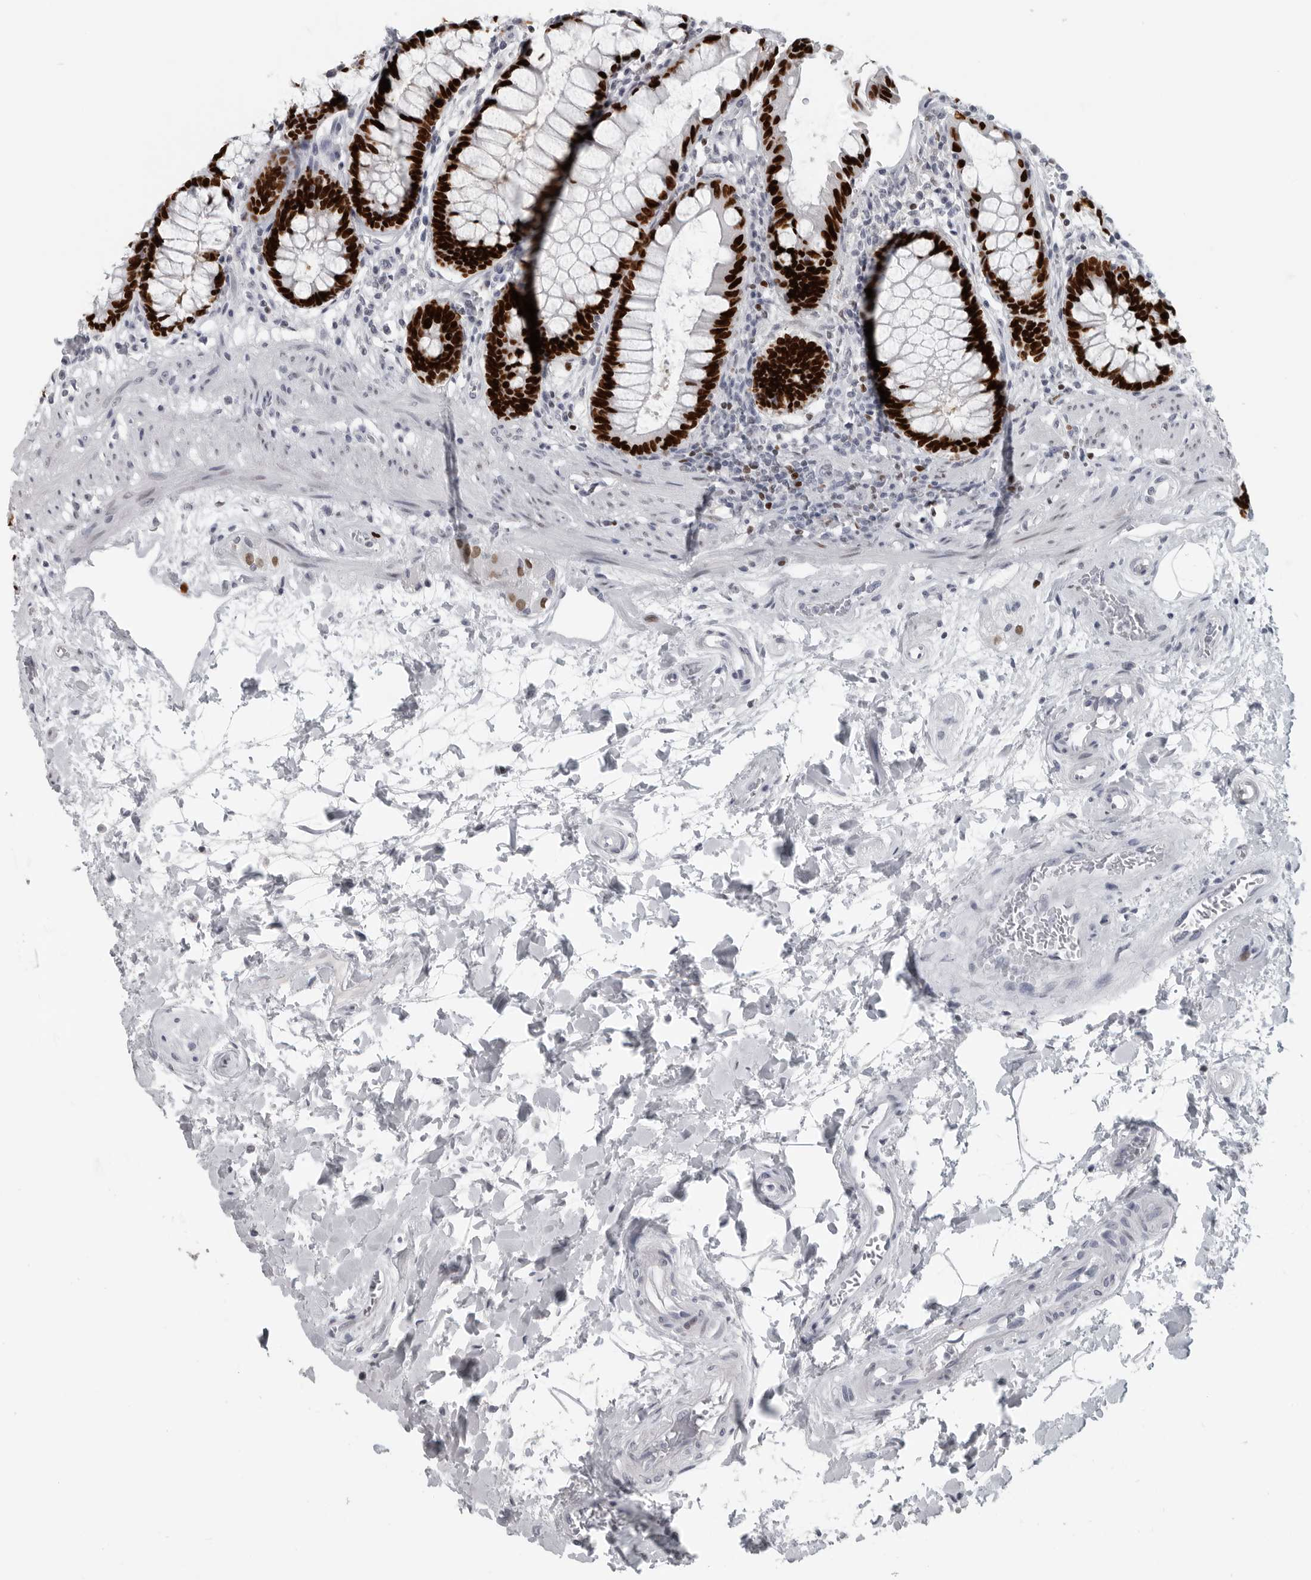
{"staining": {"intensity": "strong", "quantity": ">75%", "location": "nuclear"}, "tissue": "rectum", "cell_type": "Glandular cells", "image_type": "normal", "snomed": [{"axis": "morphology", "description": "Normal tissue, NOS"}, {"axis": "topography", "description": "Rectum"}], "caption": "Immunohistochemical staining of normal human rectum exhibits >75% levels of strong nuclear protein positivity in approximately >75% of glandular cells.", "gene": "SATB2", "patient": {"sex": "male", "age": 64}}